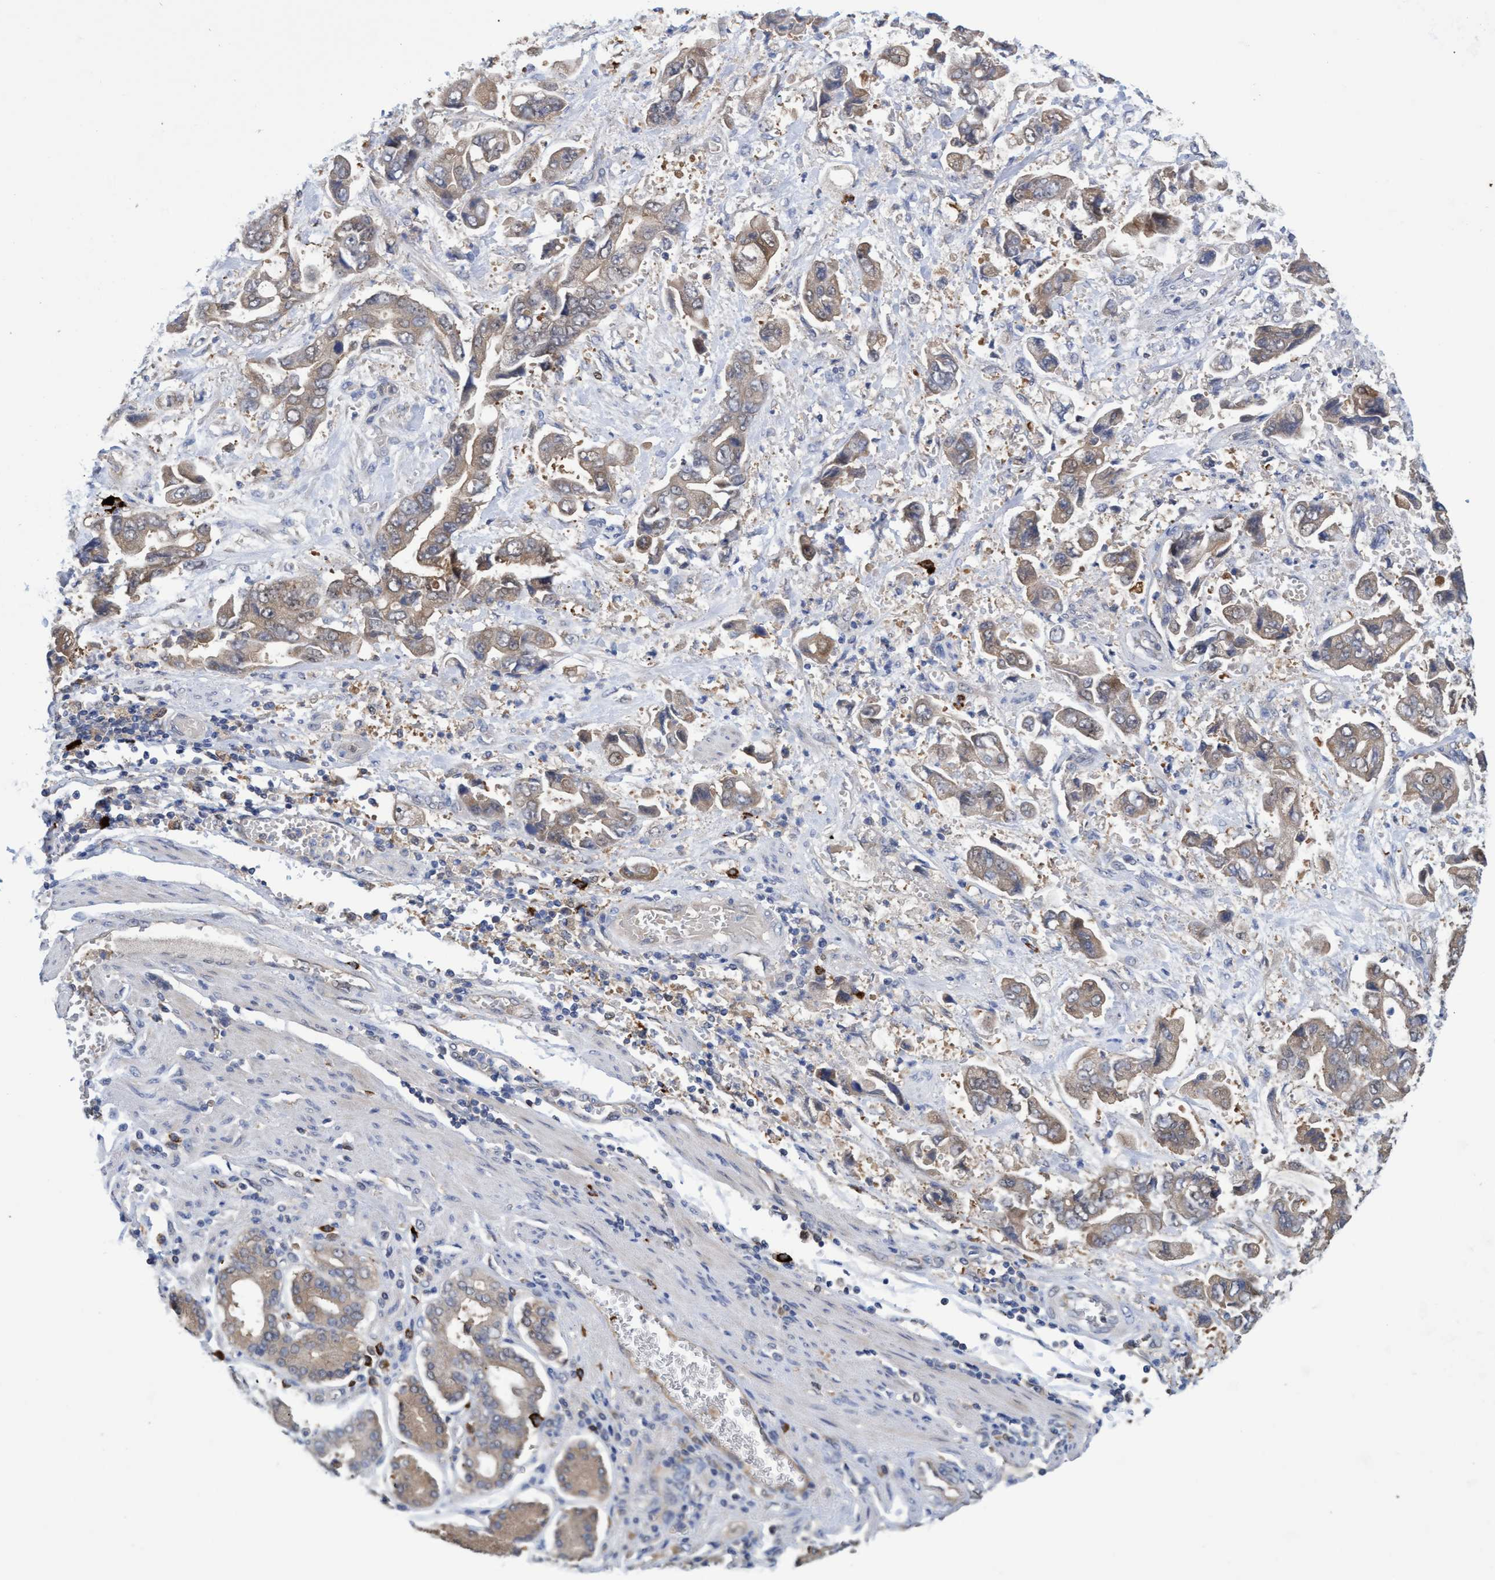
{"staining": {"intensity": "weak", "quantity": ">75%", "location": "cytoplasmic/membranous"}, "tissue": "stomach cancer", "cell_type": "Tumor cells", "image_type": "cancer", "snomed": [{"axis": "morphology", "description": "Normal tissue, NOS"}, {"axis": "morphology", "description": "Adenocarcinoma, NOS"}, {"axis": "topography", "description": "Stomach"}], "caption": "IHC staining of stomach cancer (adenocarcinoma), which exhibits low levels of weak cytoplasmic/membranous staining in about >75% of tumor cells indicating weak cytoplasmic/membranous protein staining. The staining was performed using DAB (3,3'-diaminobenzidine) (brown) for protein detection and nuclei were counterstained in hematoxylin (blue).", "gene": "PNPO", "patient": {"sex": "male", "age": 62}}